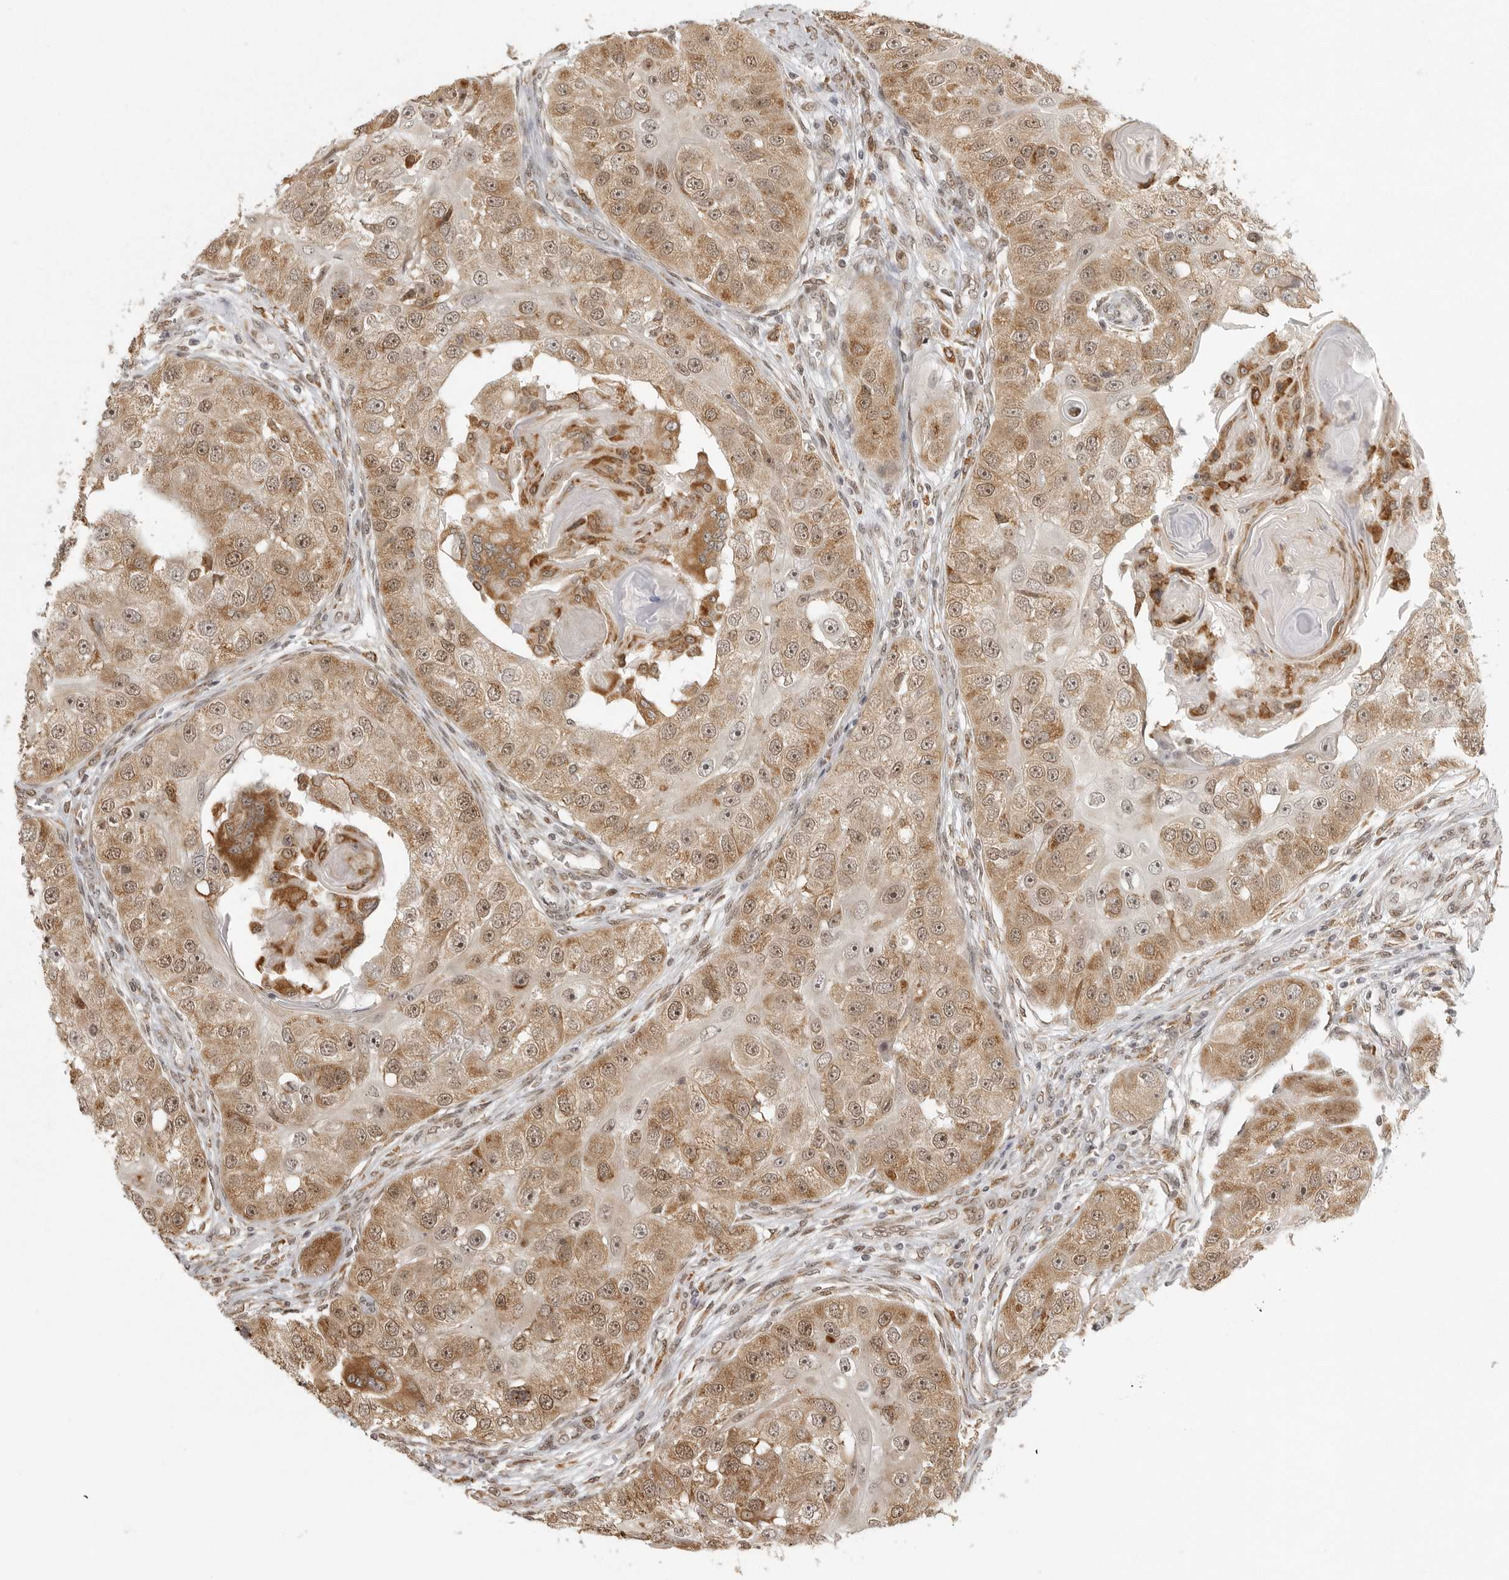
{"staining": {"intensity": "moderate", "quantity": ">75%", "location": "cytoplasmic/membranous,nuclear"}, "tissue": "head and neck cancer", "cell_type": "Tumor cells", "image_type": "cancer", "snomed": [{"axis": "morphology", "description": "Normal tissue, NOS"}, {"axis": "morphology", "description": "Squamous cell carcinoma, NOS"}, {"axis": "topography", "description": "Skeletal muscle"}, {"axis": "topography", "description": "Head-Neck"}], "caption": "A histopathology image of human head and neck cancer (squamous cell carcinoma) stained for a protein reveals moderate cytoplasmic/membranous and nuclear brown staining in tumor cells. (DAB = brown stain, brightfield microscopy at high magnification).", "gene": "ISG20L2", "patient": {"sex": "male", "age": 51}}